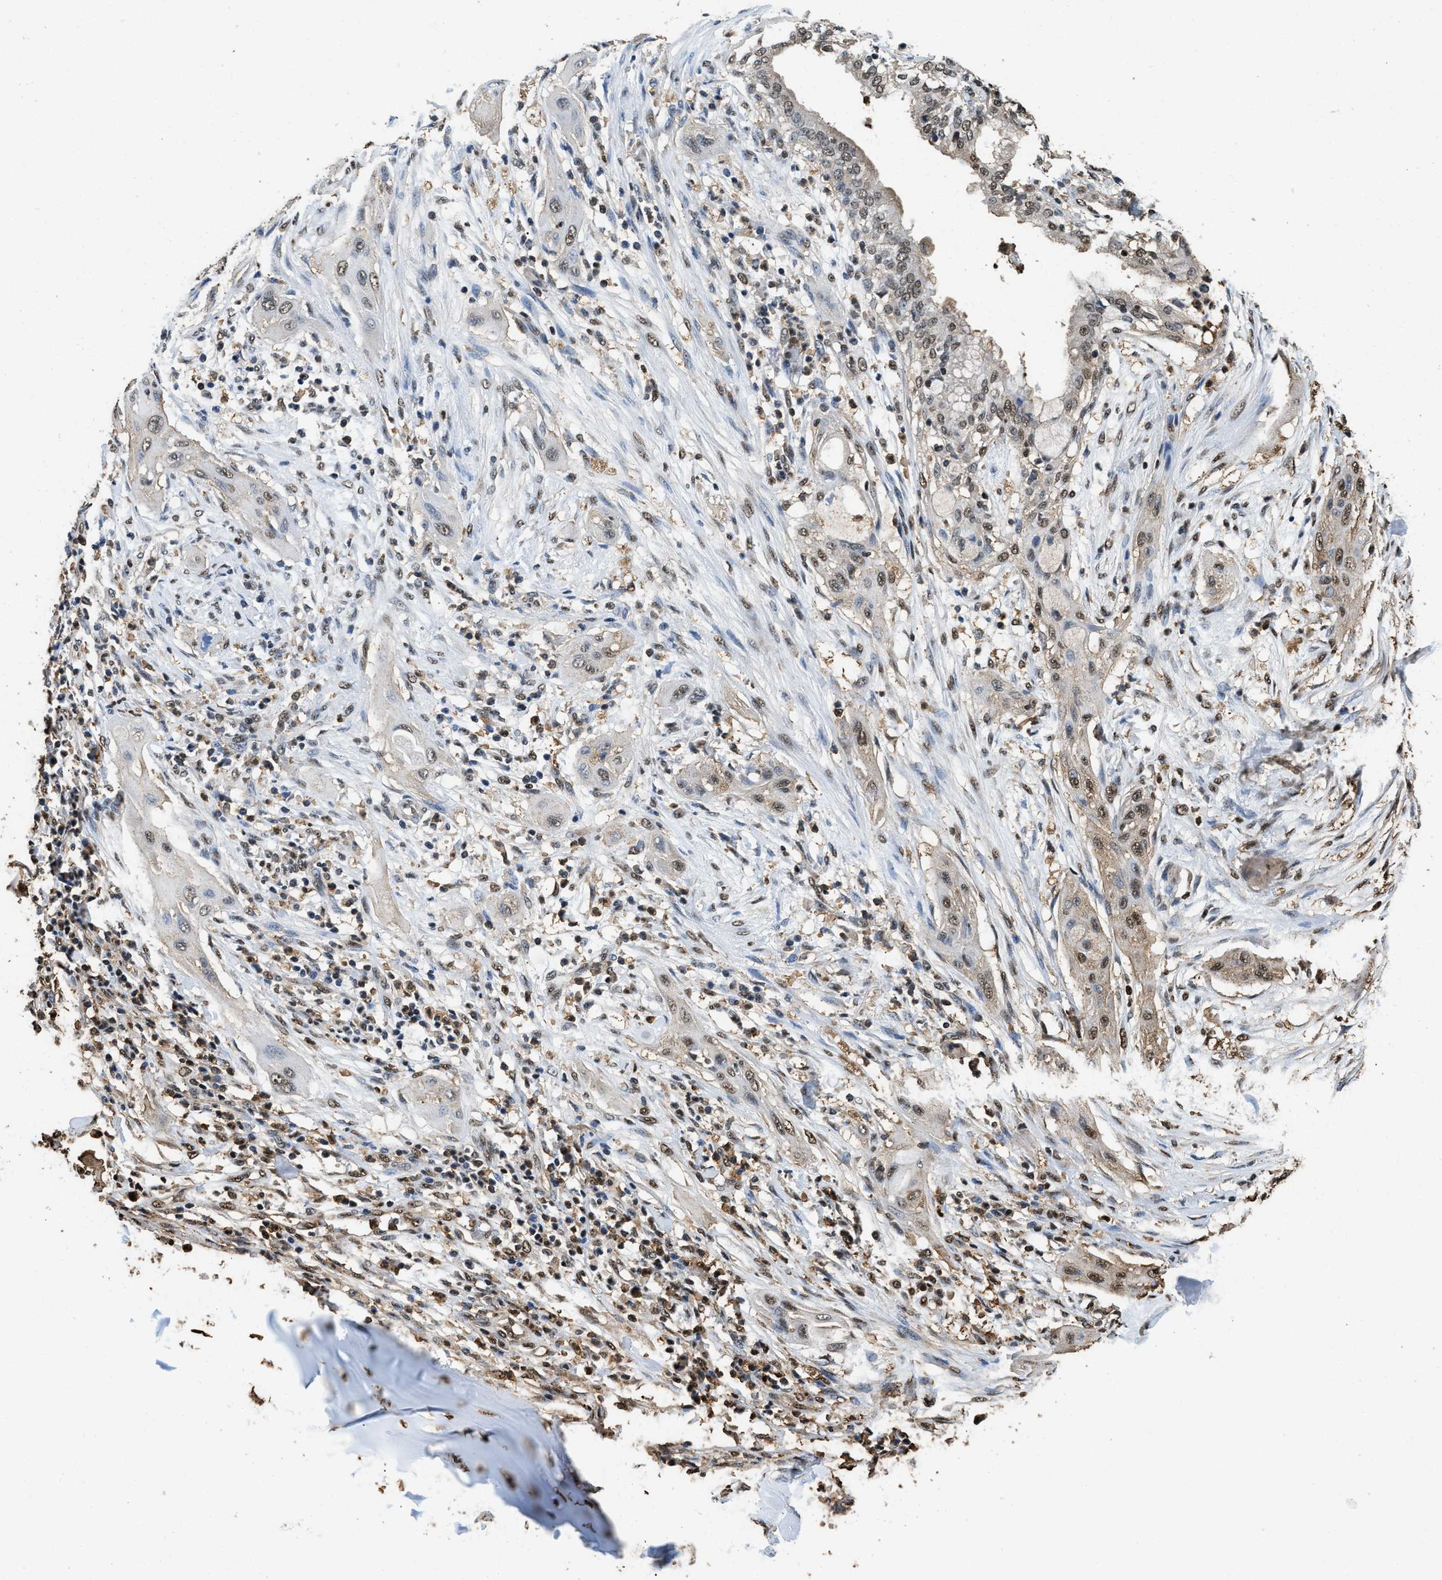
{"staining": {"intensity": "moderate", "quantity": ">75%", "location": "cytoplasmic/membranous,nuclear"}, "tissue": "lung cancer", "cell_type": "Tumor cells", "image_type": "cancer", "snomed": [{"axis": "morphology", "description": "Squamous cell carcinoma, NOS"}, {"axis": "topography", "description": "Lung"}], "caption": "Immunohistochemical staining of squamous cell carcinoma (lung) displays moderate cytoplasmic/membranous and nuclear protein staining in approximately >75% of tumor cells.", "gene": "GAPDH", "patient": {"sex": "female", "age": 47}}